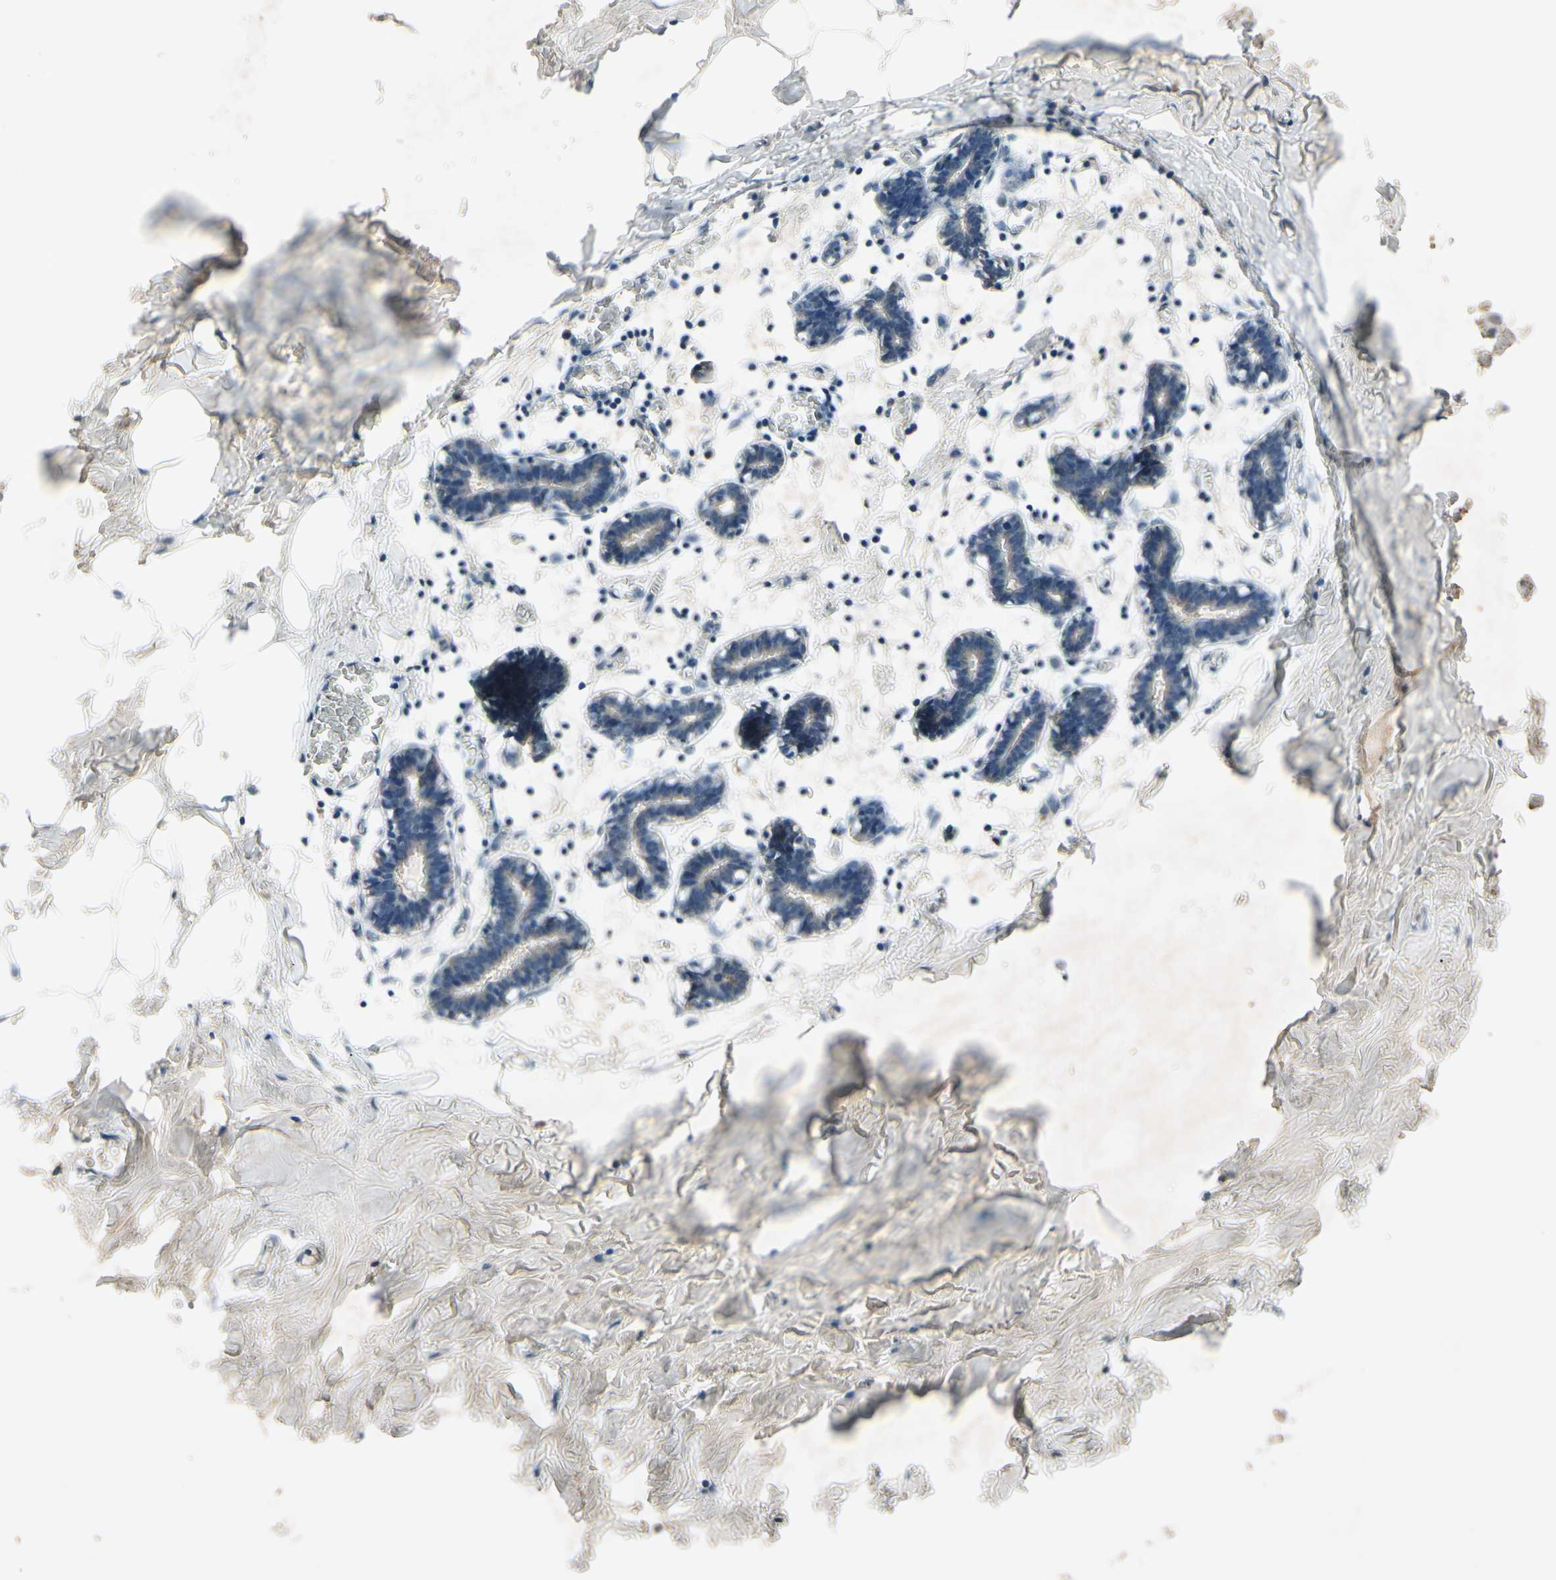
{"staining": {"intensity": "negative", "quantity": "none", "location": "none"}, "tissue": "breast", "cell_type": "Adipocytes", "image_type": "normal", "snomed": [{"axis": "morphology", "description": "Normal tissue, NOS"}, {"axis": "topography", "description": "Breast"}], "caption": "A histopathology image of breast stained for a protein shows no brown staining in adipocytes.", "gene": "NSF", "patient": {"sex": "female", "age": 27}}